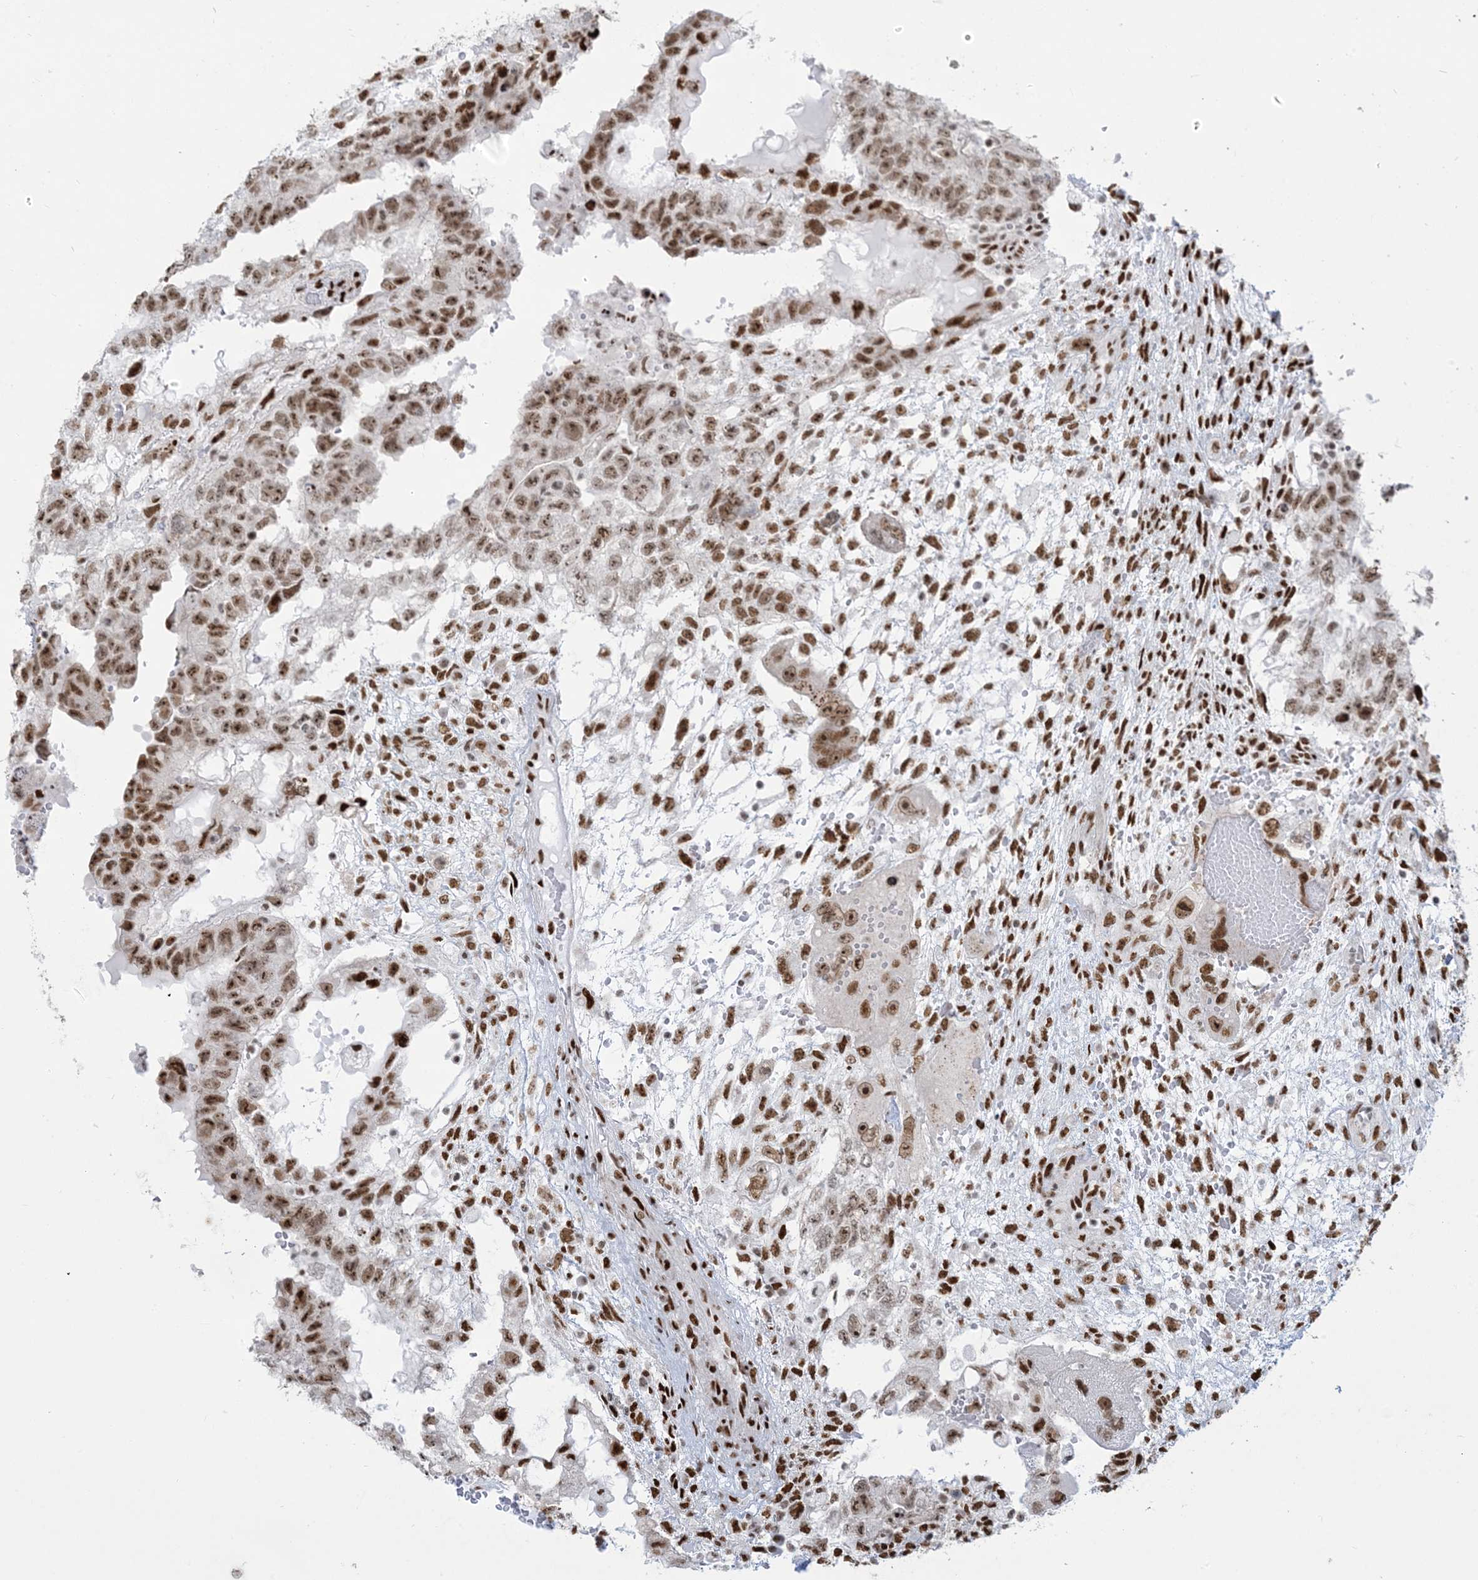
{"staining": {"intensity": "moderate", "quantity": ">75%", "location": "nuclear"}, "tissue": "testis cancer", "cell_type": "Tumor cells", "image_type": "cancer", "snomed": [{"axis": "morphology", "description": "Carcinoma, Embryonal, NOS"}, {"axis": "topography", "description": "Testis"}], "caption": "Immunohistochemical staining of testis cancer exhibits medium levels of moderate nuclear protein positivity in about >75% of tumor cells.", "gene": "STAG1", "patient": {"sex": "male", "age": 36}}